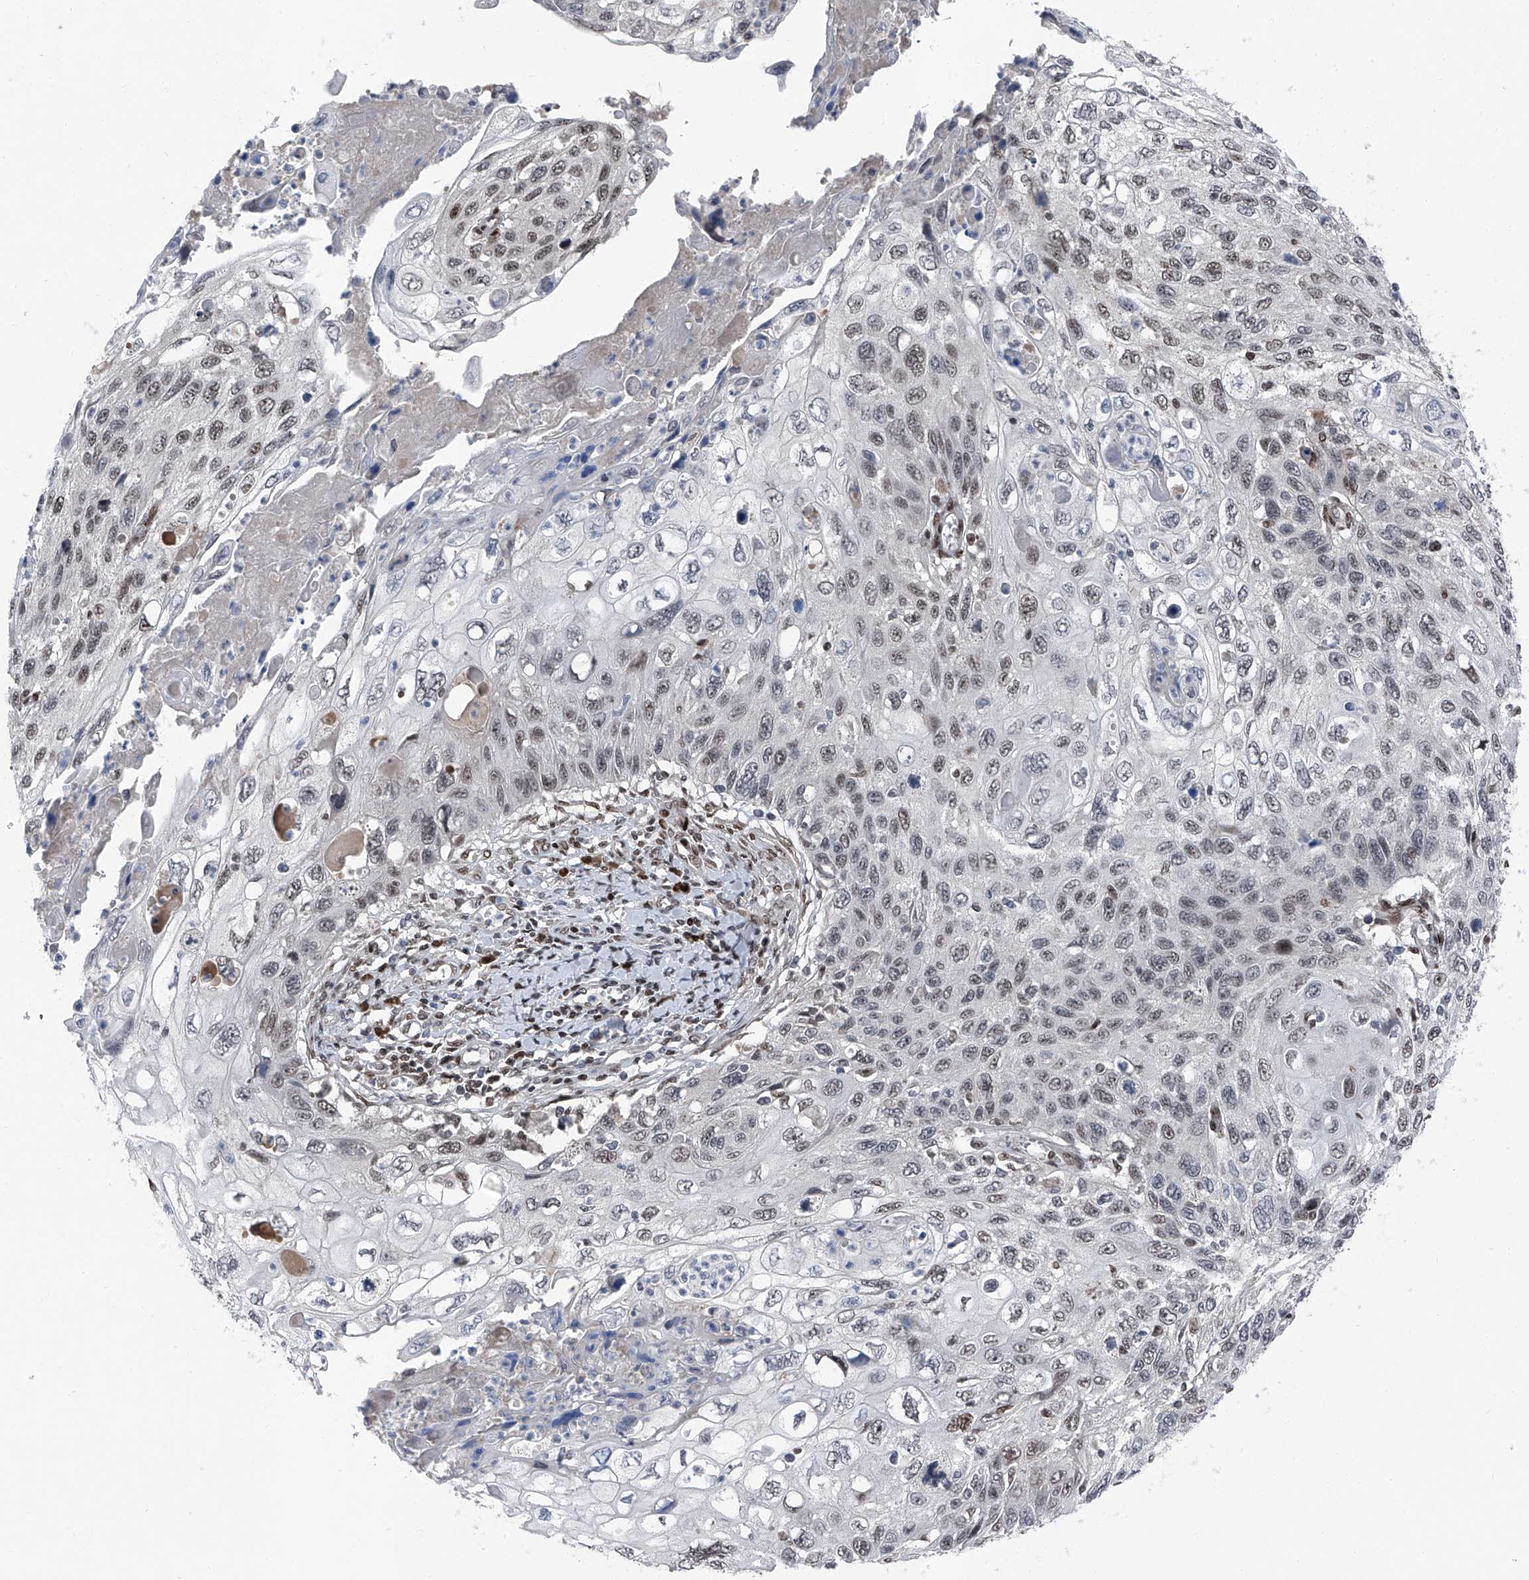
{"staining": {"intensity": "weak", "quantity": "<25%", "location": "nuclear"}, "tissue": "cervical cancer", "cell_type": "Tumor cells", "image_type": "cancer", "snomed": [{"axis": "morphology", "description": "Squamous cell carcinoma, NOS"}, {"axis": "topography", "description": "Cervix"}], "caption": "IHC image of cervical squamous cell carcinoma stained for a protein (brown), which shows no staining in tumor cells.", "gene": "BMI1", "patient": {"sex": "female", "age": 70}}